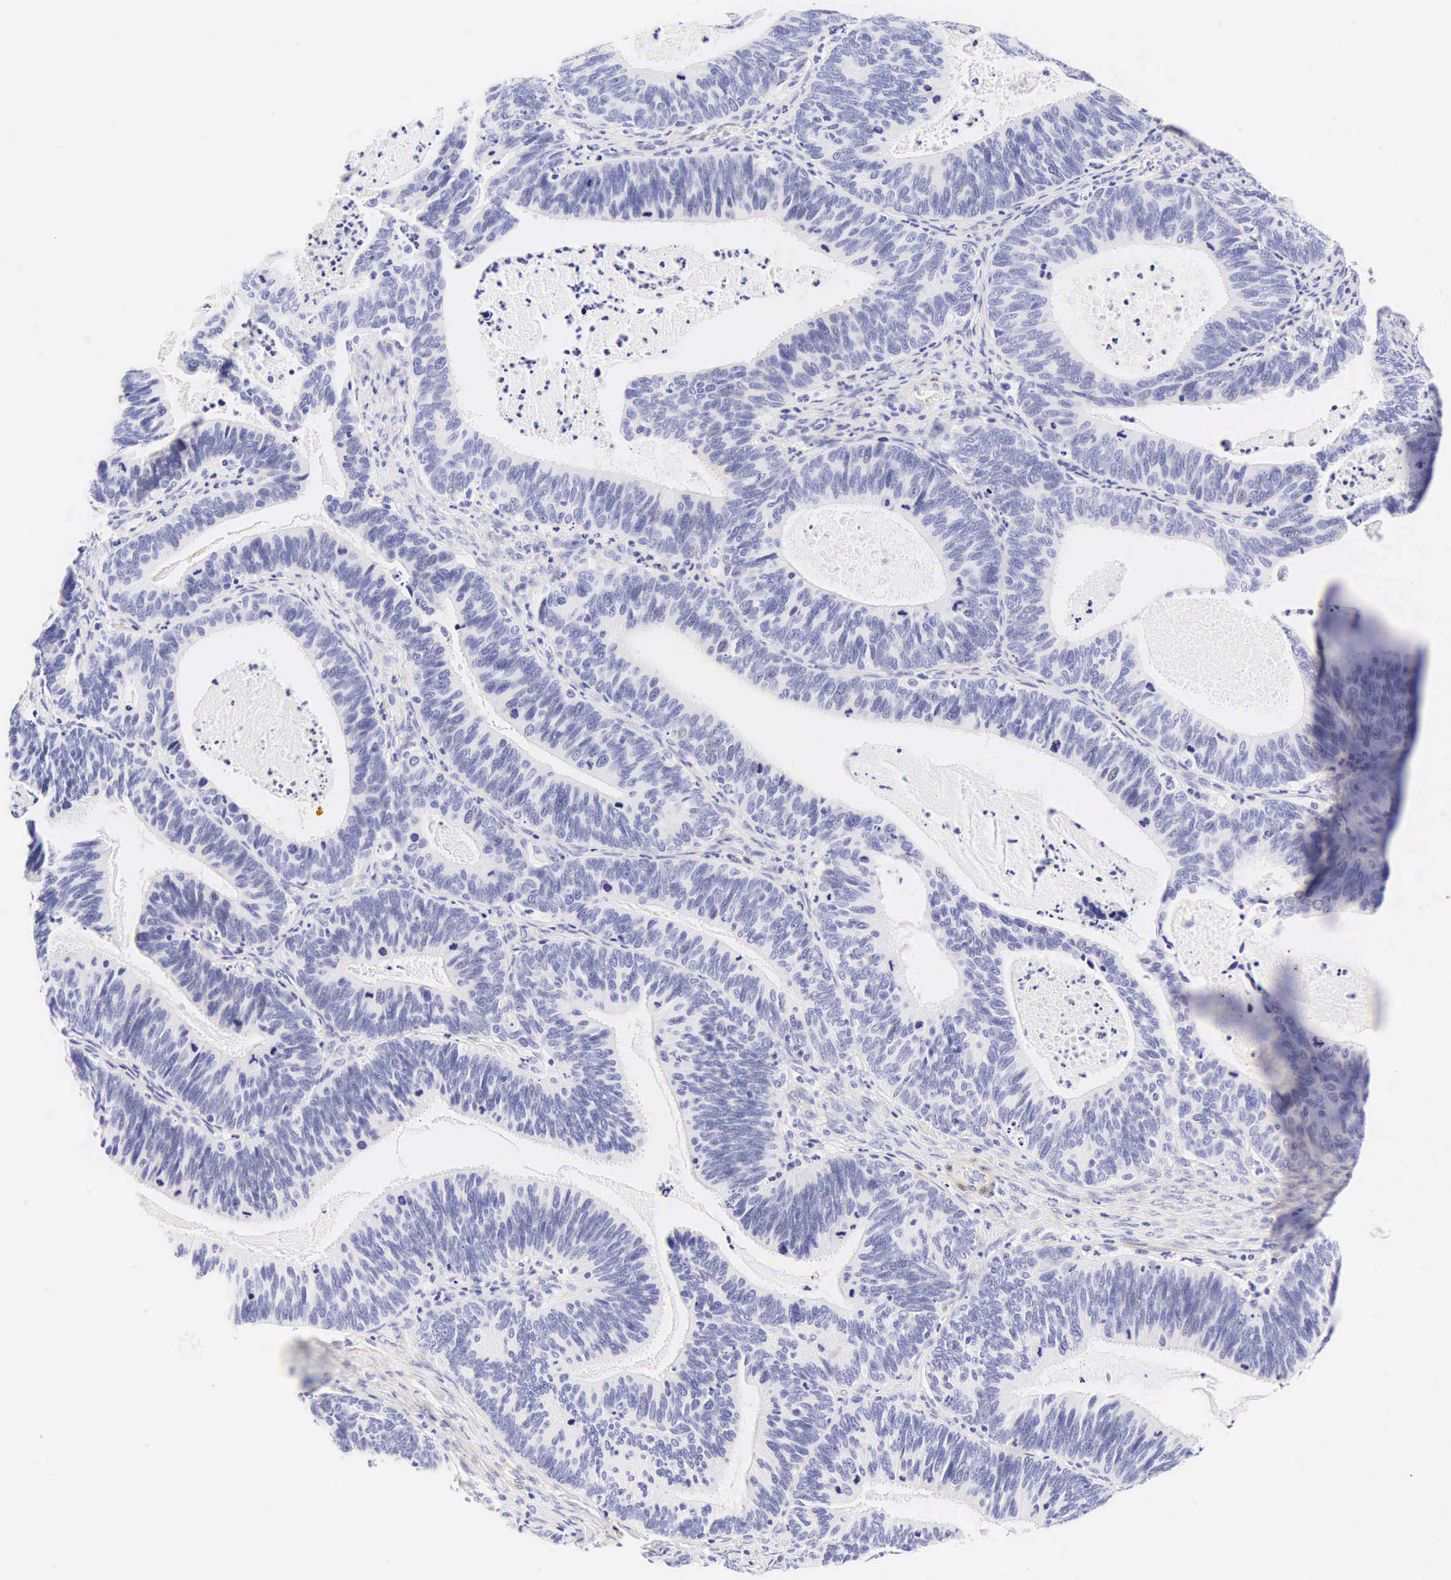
{"staining": {"intensity": "negative", "quantity": "none", "location": "none"}, "tissue": "ovarian cancer", "cell_type": "Tumor cells", "image_type": "cancer", "snomed": [{"axis": "morphology", "description": "Carcinoma, endometroid"}, {"axis": "topography", "description": "Ovary"}], "caption": "High magnification brightfield microscopy of ovarian cancer (endometroid carcinoma) stained with DAB (brown) and counterstained with hematoxylin (blue): tumor cells show no significant expression.", "gene": "CNN1", "patient": {"sex": "female", "age": 52}}